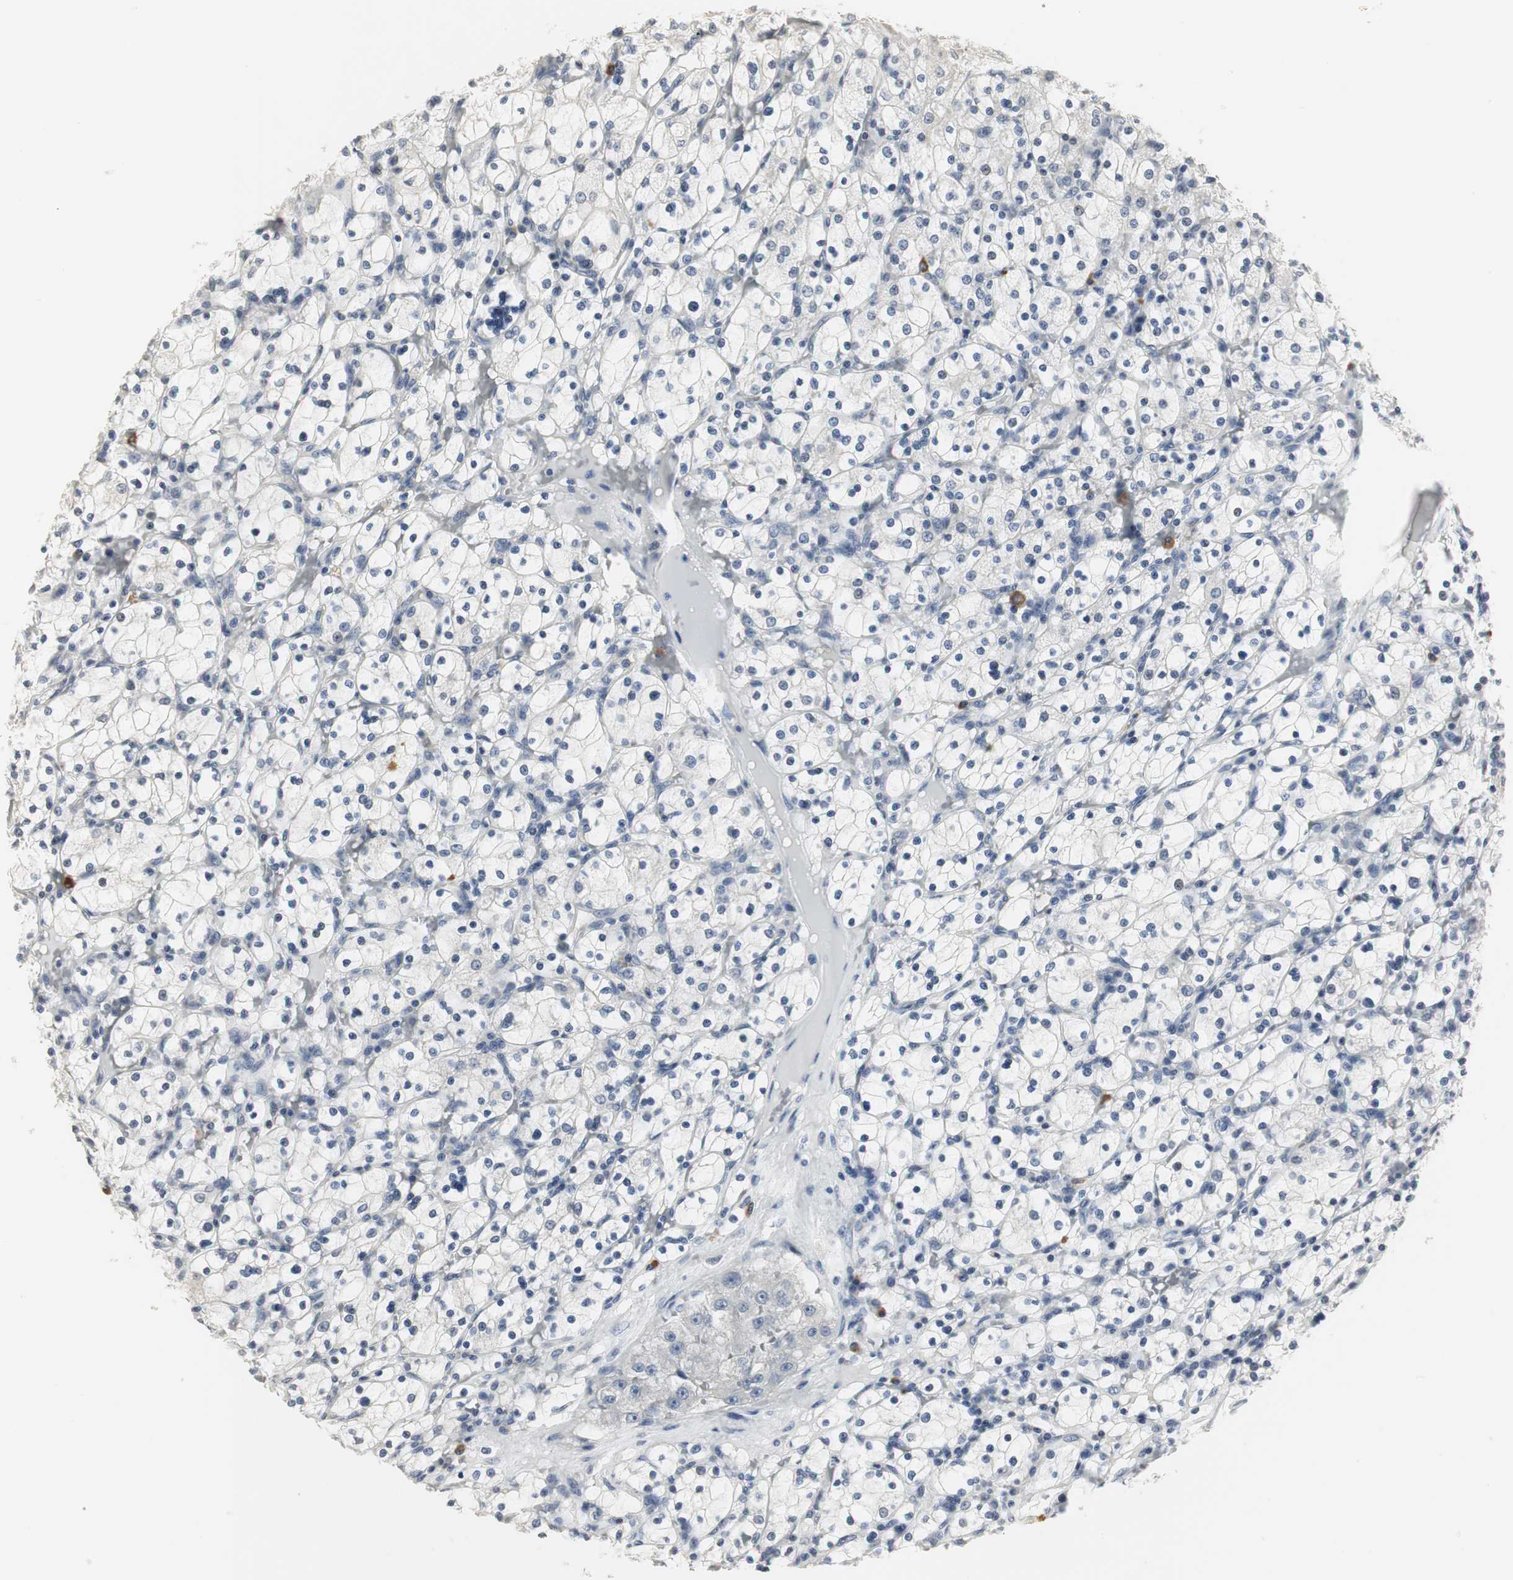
{"staining": {"intensity": "negative", "quantity": "none", "location": "none"}, "tissue": "renal cancer", "cell_type": "Tumor cells", "image_type": "cancer", "snomed": [{"axis": "morphology", "description": "Adenocarcinoma, NOS"}, {"axis": "topography", "description": "Kidney"}], "caption": "Immunohistochemistry image of renal adenocarcinoma stained for a protein (brown), which reveals no staining in tumor cells.", "gene": "ELOA", "patient": {"sex": "female", "age": 83}}